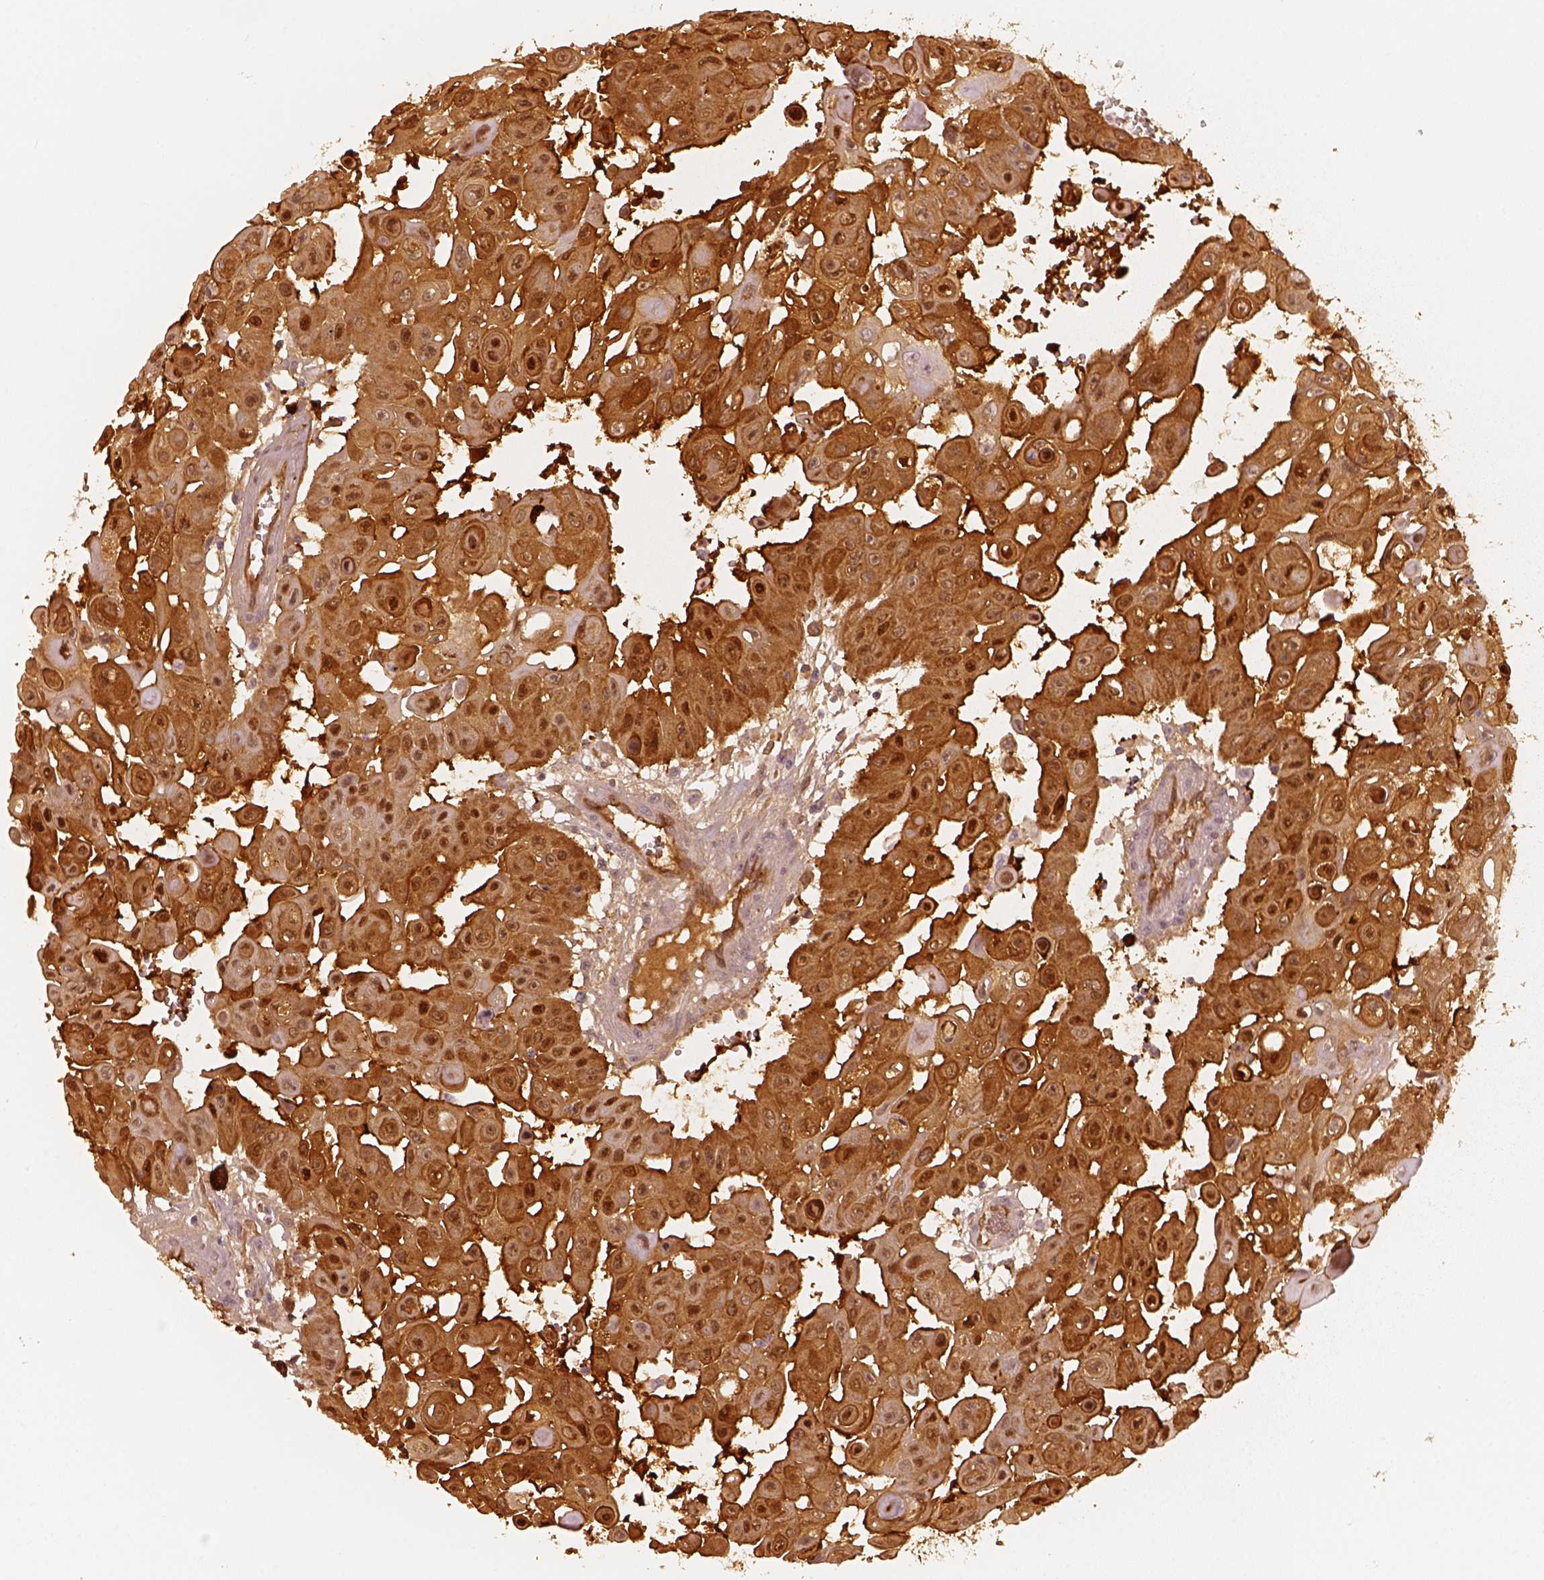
{"staining": {"intensity": "strong", "quantity": ">75%", "location": "cytoplasmic/membranous"}, "tissue": "head and neck cancer", "cell_type": "Tumor cells", "image_type": "cancer", "snomed": [{"axis": "morphology", "description": "Adenocarcinoma, NOS"}, {"axis": "topography", "description": "Head-Neck"}], "caption": "Tumor cells show high levels of strong cytoplasmic/membranous expression in about >75% of cells in adenocarcinoma (head and neck).", "gene": "FSCN1", "patient": {"sex": "male", "age": 73}}